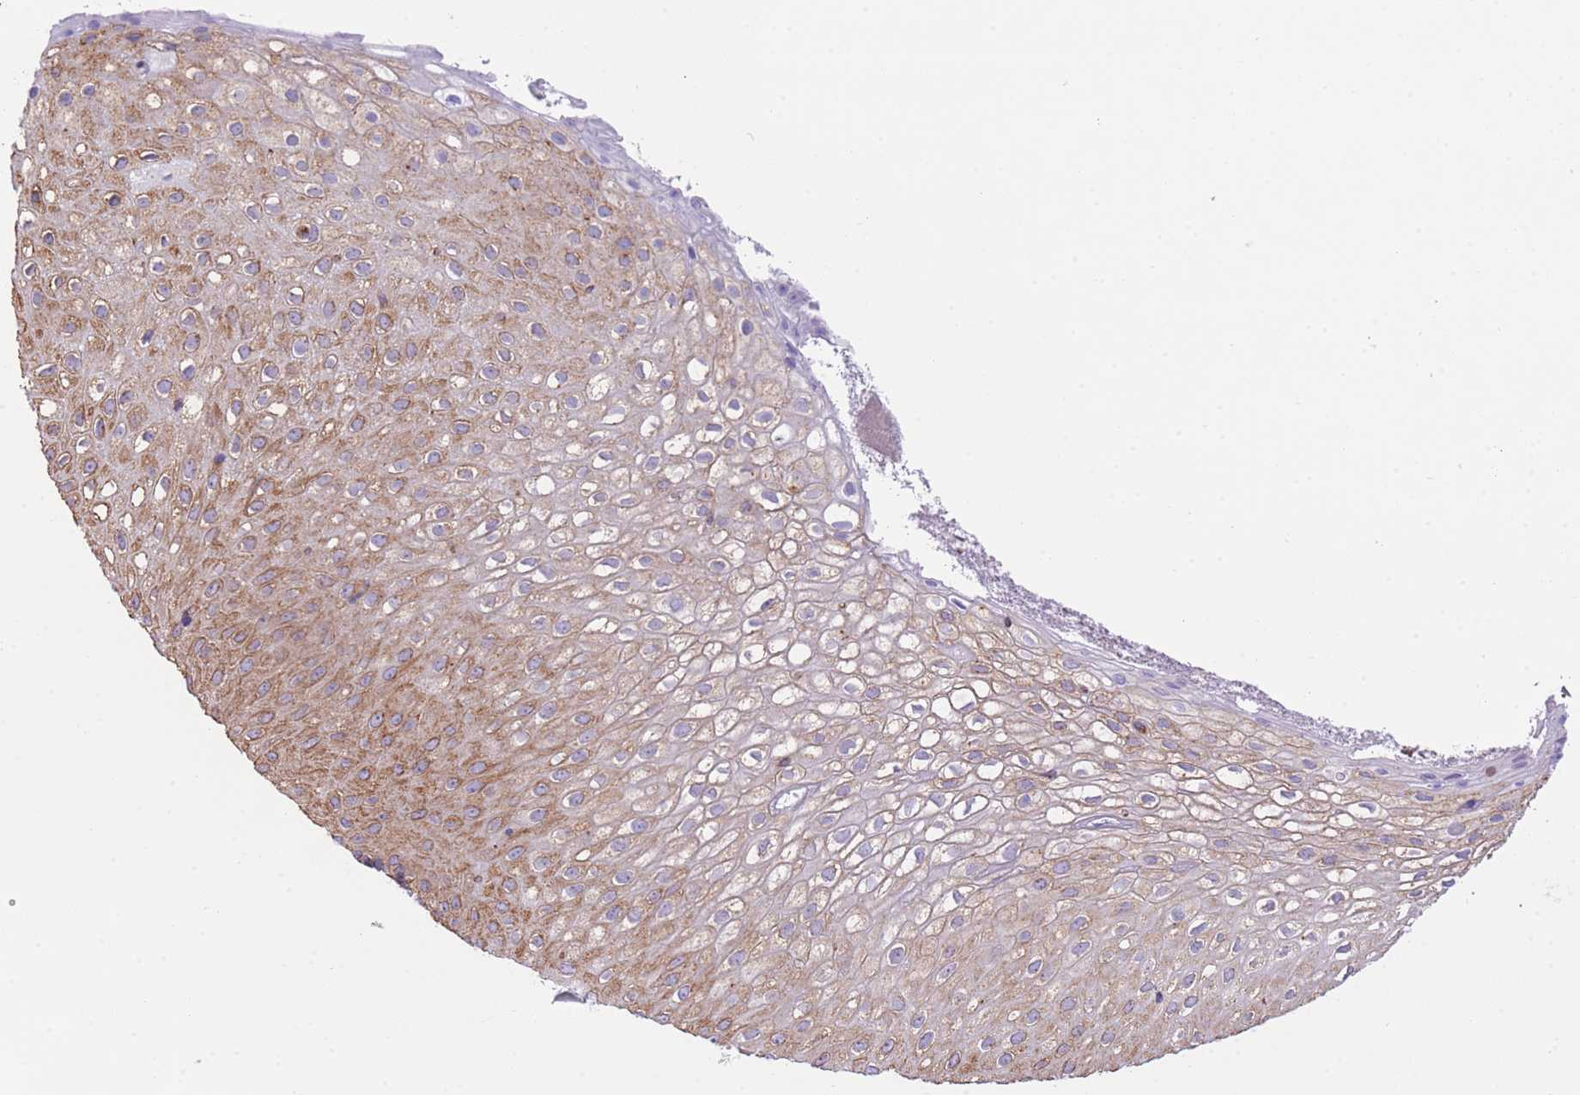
{"staining": {"intensity": "moderate", "quantity": ">75%", "location": "cytoplasmic/membranous"}, "tissue": "skin", "cell_type": "Epidermal cells", "image_type": "normal", "snomed": [{"axis": "morphology", "description": "Normal tissue, NOS"}, {"axis": "topography", "description": "Anal"}], "caption": "Protein staining of unremarkable skin reveals moderate cytoplasmic/membranous staining in approximately >75% of epidermal cells. The protein of interest is stained brown, and the nuclei are stained in blue (DAB (3,3'-diaminobenzidine) IHC with brightfield microscopy, high magnification).", "gene": "RHOU", "patient": {"sex": "male", "age": 80}}